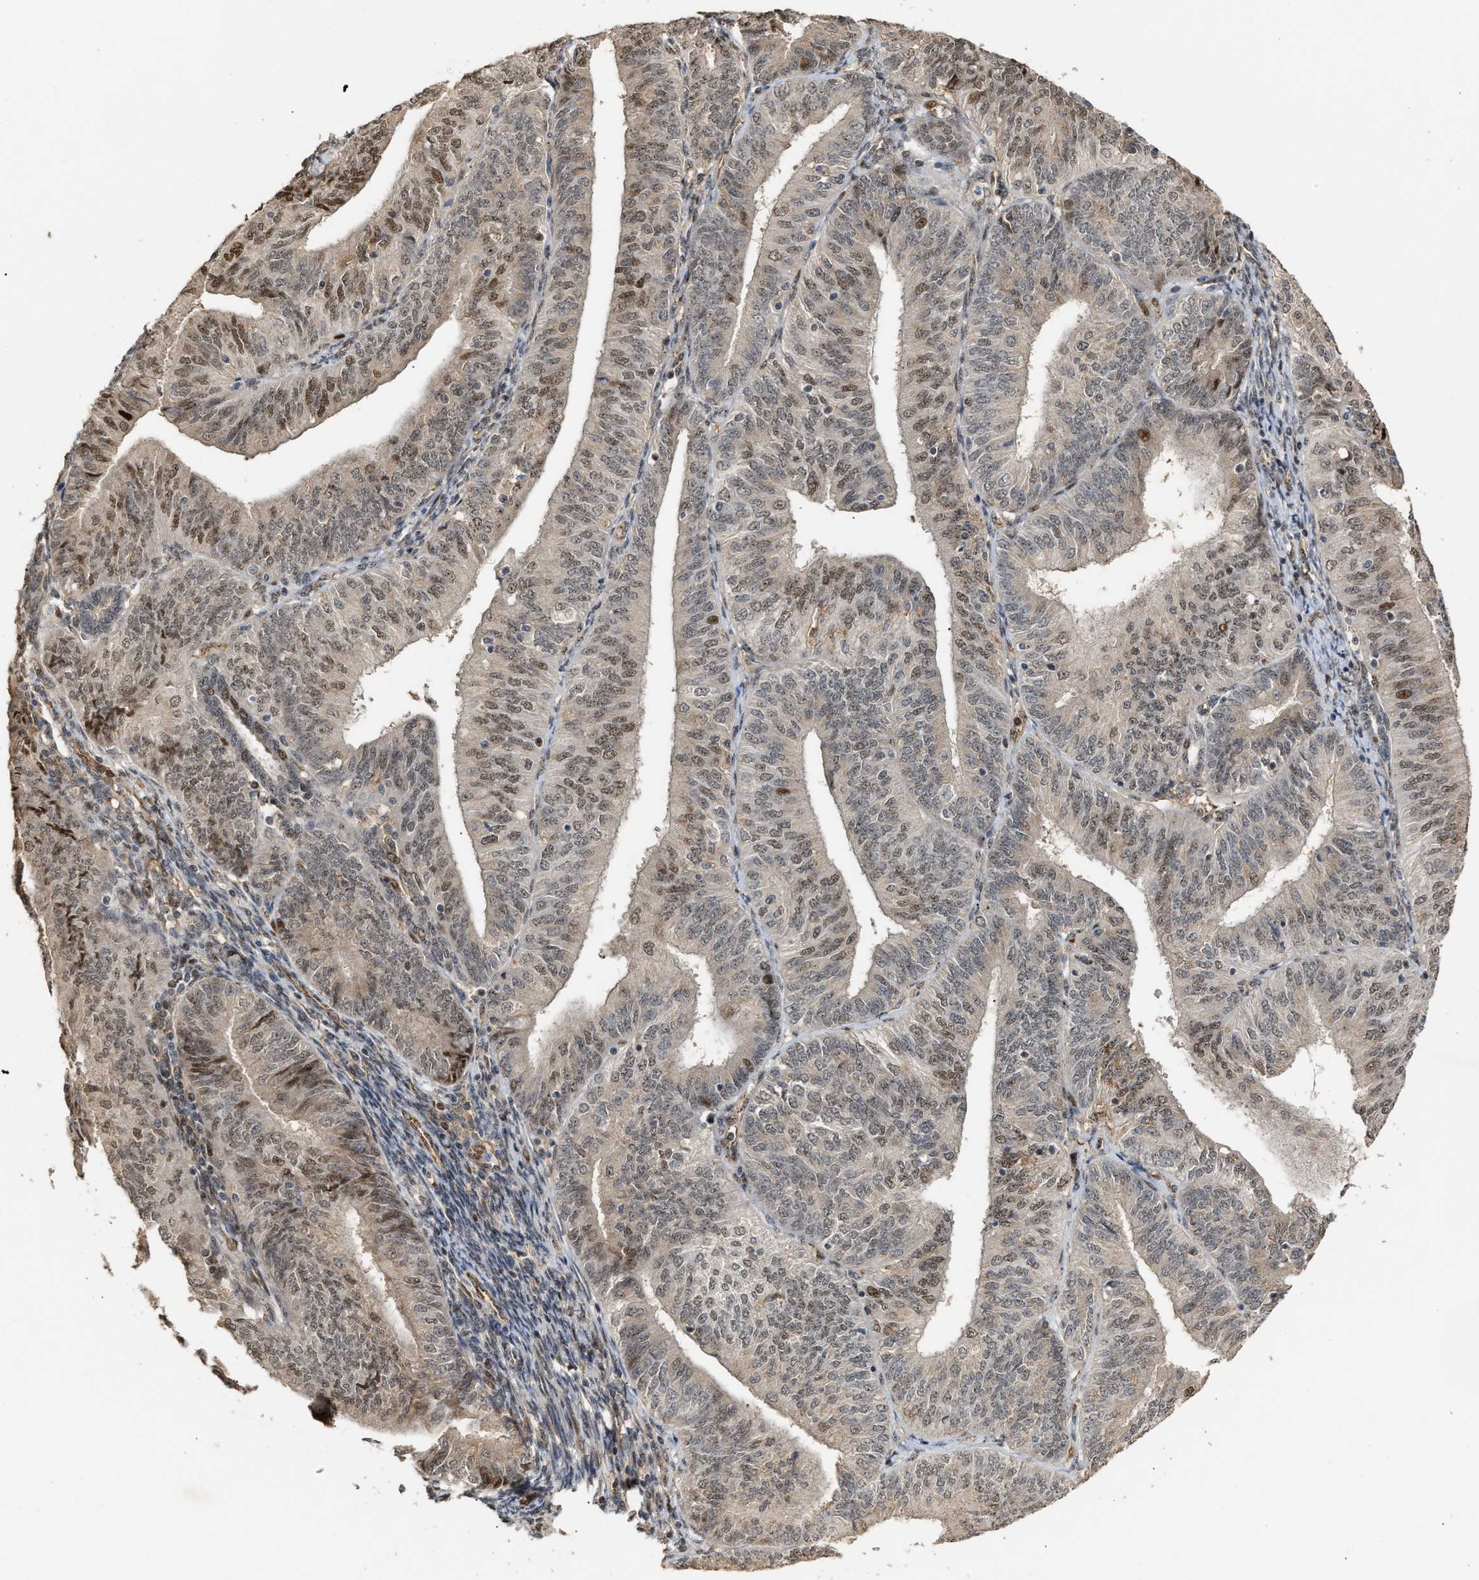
{"staining": {"intensity": "weak", "quantity": ">75%", "location": "cytoplasmic/membranous,nuclear"}, "tissue": "endometrial cancer", "cell_type": "Tumor cells", "image_type": "cancer", "snomed": [{"axis": "morphology", "description": "Adenocarcinoma, NOS"}, {"axis": "topography", "description": "Endometrium"}], "caption": "Immunohistochemical staining of endometrial adenocarcinoma demonstrates weak cytoplasmic/membranous and nuclear protein positivity in approximately >75% of tumor cells.", "gene": "ZFAND5", "patient": {"sex": "female", "age": 58}}